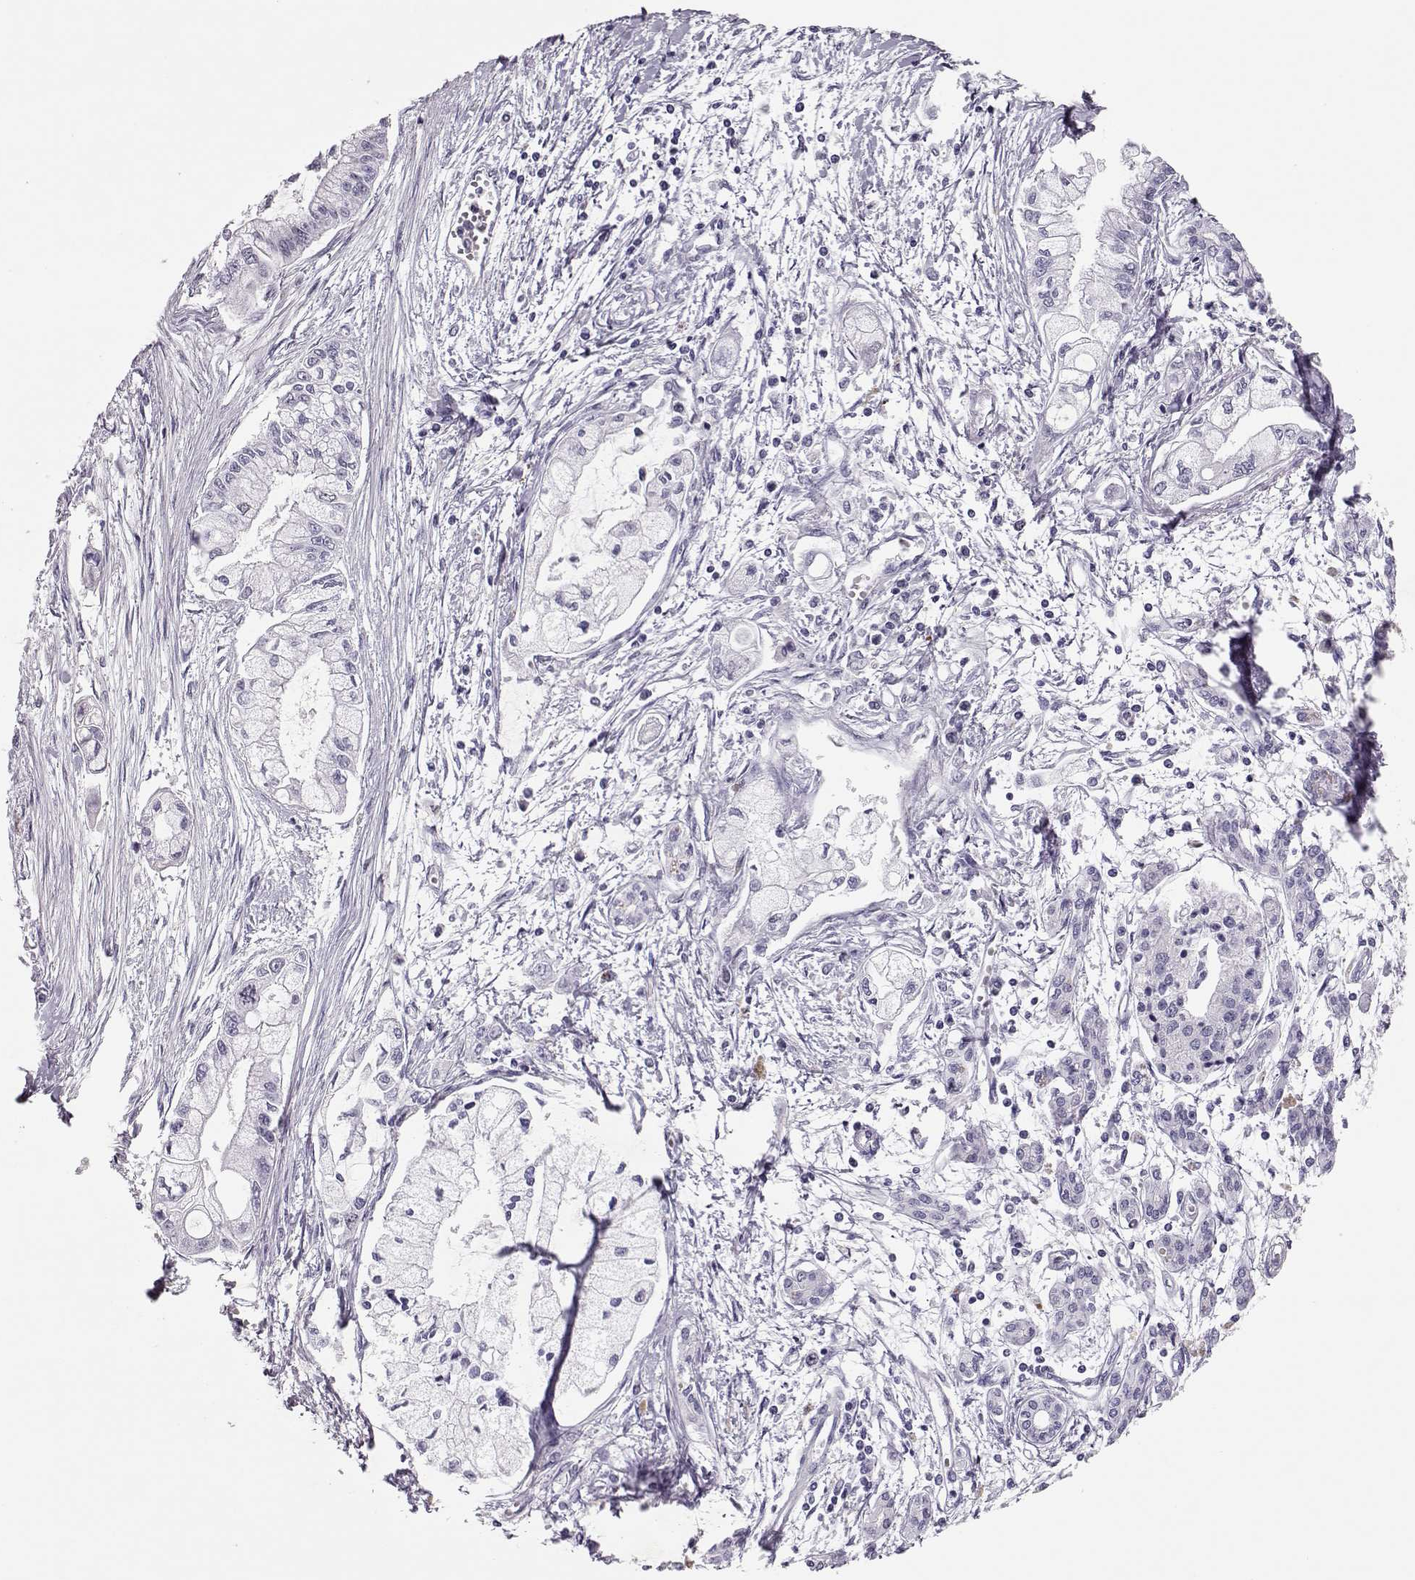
{"staining": {"intensity": "negative", "quantity": "none", "location": "none"}, "tissue": "pancreatic cancer", "cell_type": "Tumor cells", "image_type": "cancer", "snomed": [{"axis": "morphology", "description": "Adenocarcinoma, NOS"}, {"axis": "topography", "description": "Pancreas"}], "caption": "Tumor cells show no significant protein expression in pancreatic adenocarcinoma. (Brightfield microscopy of DAB (3,3'-diaminobenzidine) immunohistochemistry at high magnification).", "gene": "SGO1", "patient": {"sex": "male", "age": 54}}